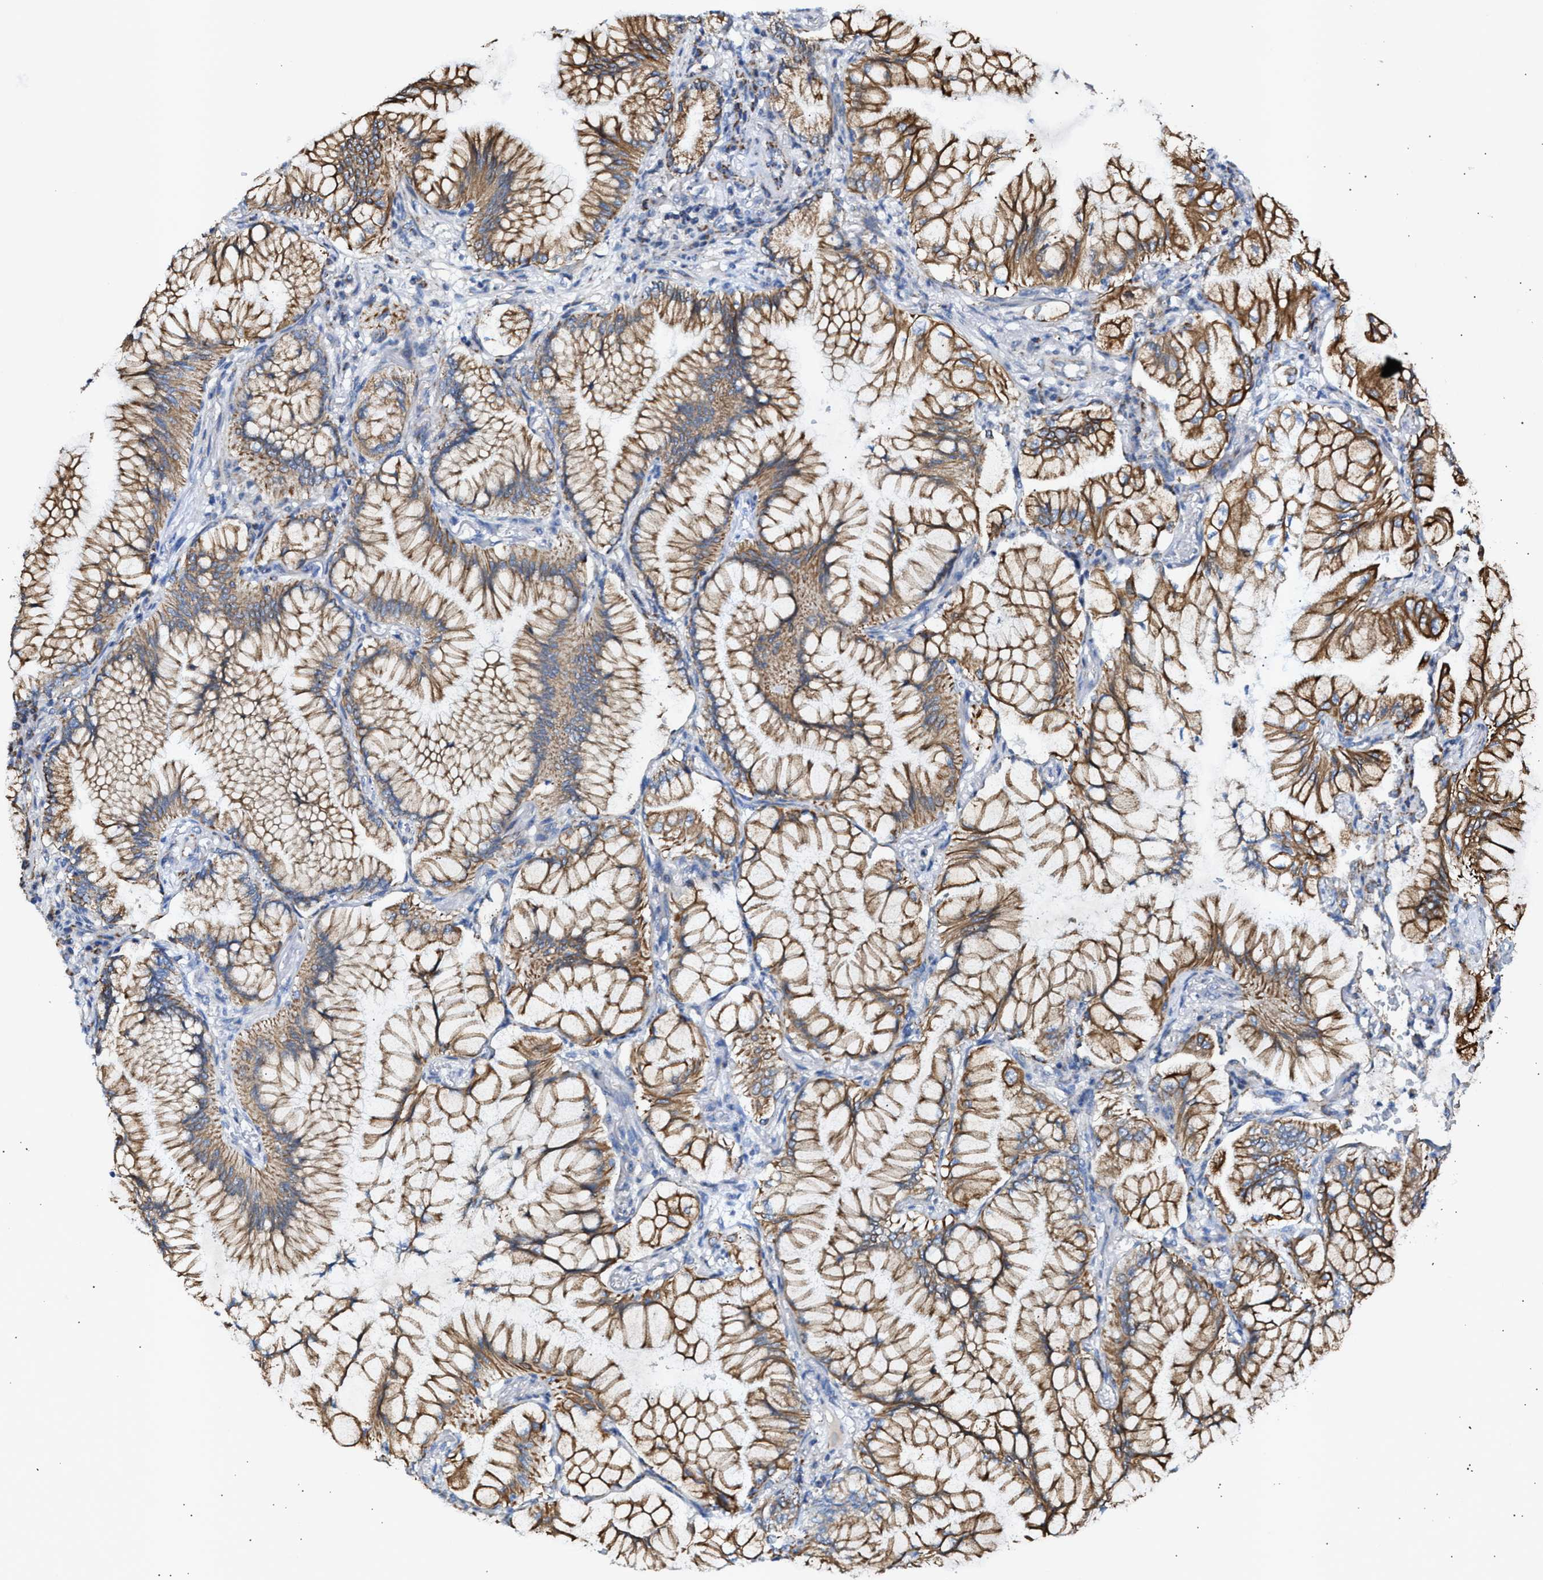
{"staining": {"intensity": "moderate", "quantity": ">75%", "location": "cytoplasmic/membranous"}, "tissue": "lung cancer", "cell_type": "Tumor cells", "image_type": "cancer", "snomed": [{"axis": "morphology", "description": "Adenocarcinoma, NOS"}, {"axis": "topography", "description": "Lung"}], "caption": "Lung adenocarcinoma stained with DAB IHC demonstrates medium levels of moderate cytoplasmic/membranous staining in about >75% of tumor cells.", "gene": "JAG1", "patient": {"sex": "female", "age": 70}}